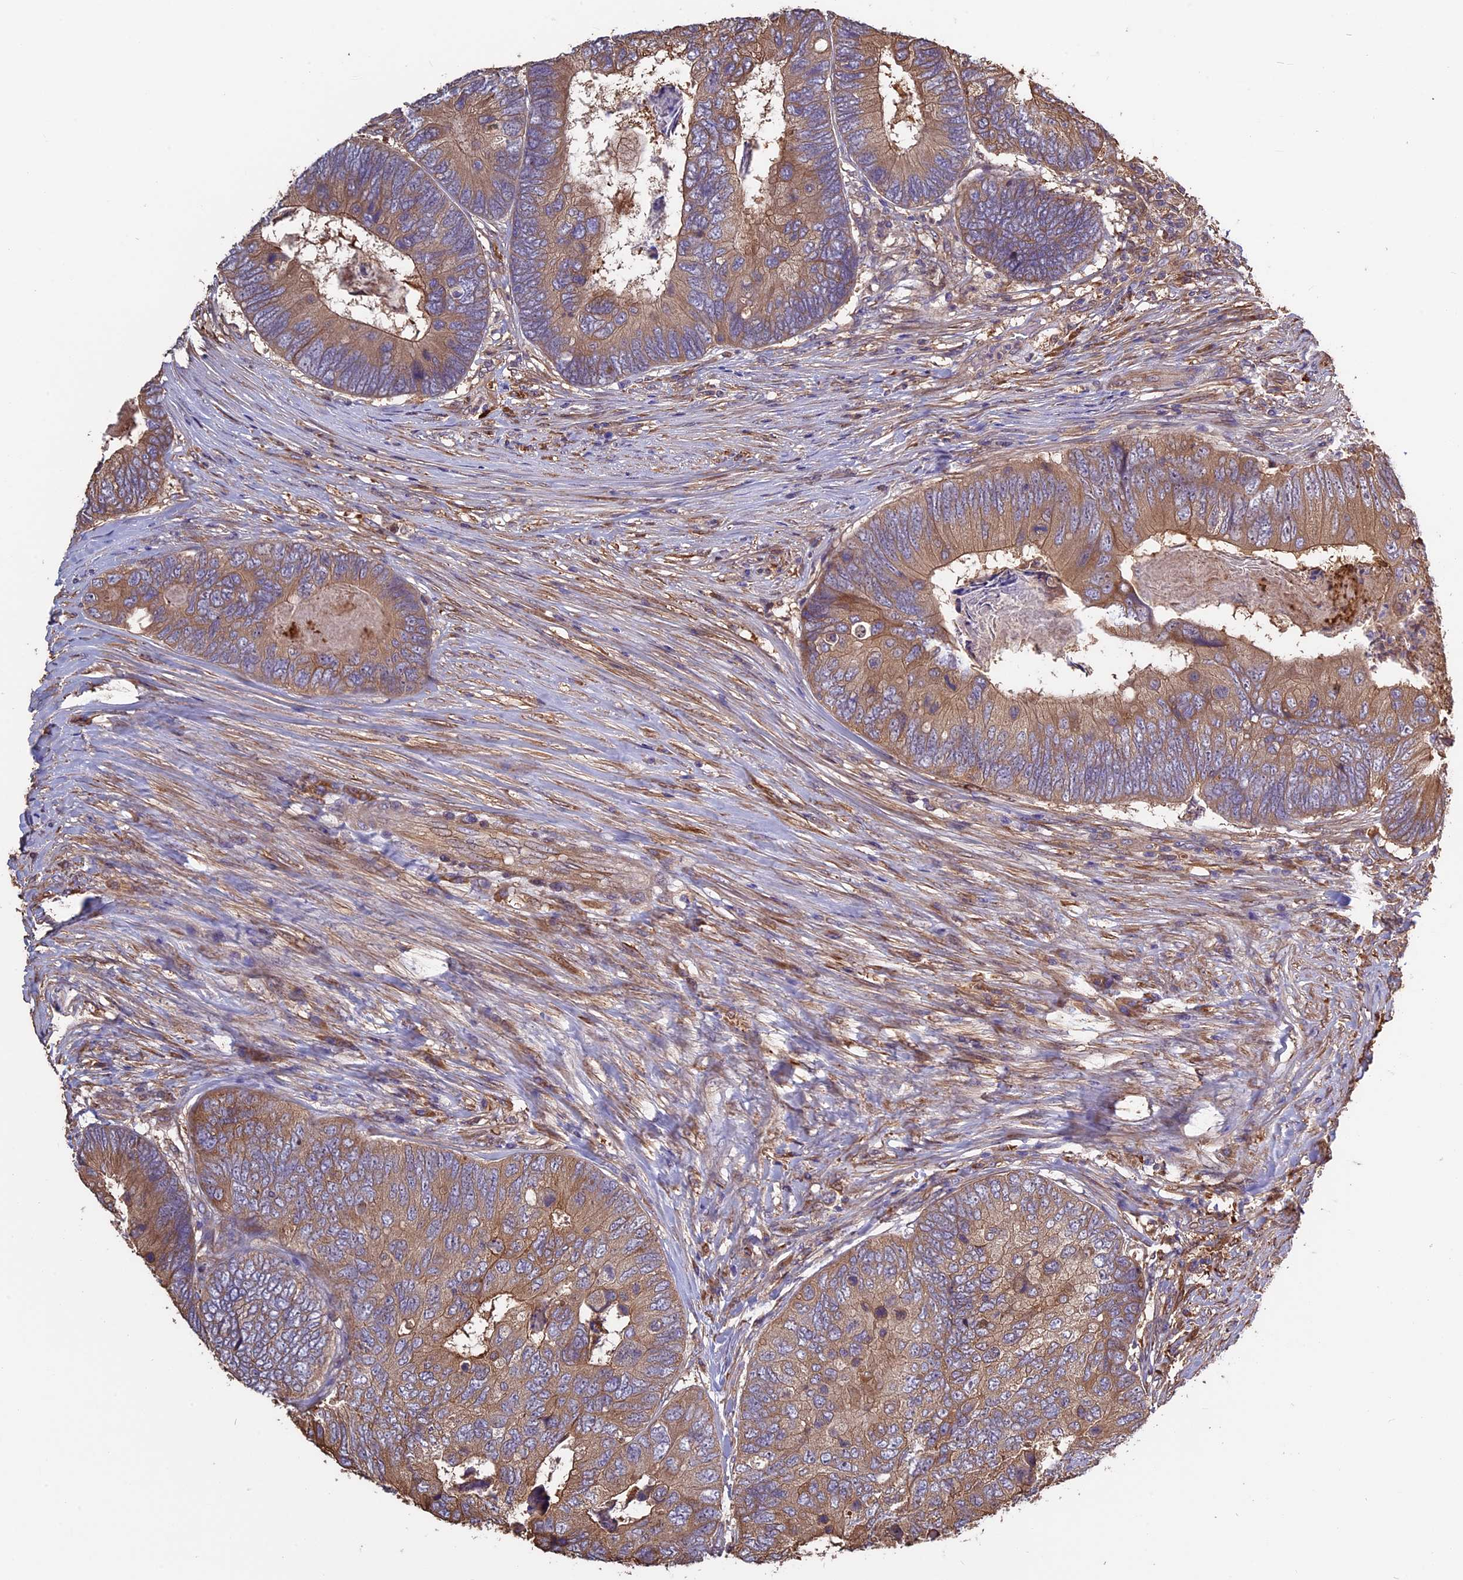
{"staining": {"intensity": "moderate", "quantity": ">75%", "location": "cytoplasmic/membranous"}, "tissue": "colorectal cancer", "cell_type": "Tumor cells", "image_type": "cancer", "snomed": [{"axis": "morphology", "description": "Adenocarcinoma, NOS"}, {"axis": "topography", "description": "Colon"}], "caption": "Immunohistochemical staining of human adenocarcinoma (colorectal) exhibits moderate cytoplasmic/membranous protein expression in approximately >75% of tumor cells. (DAB (3,3'-diaminobenzidine) IHC, brown staining for protein, blue staining for nuclei).", "gene": "VWA3A", "patient": {"sex": "female", "age": 67}}